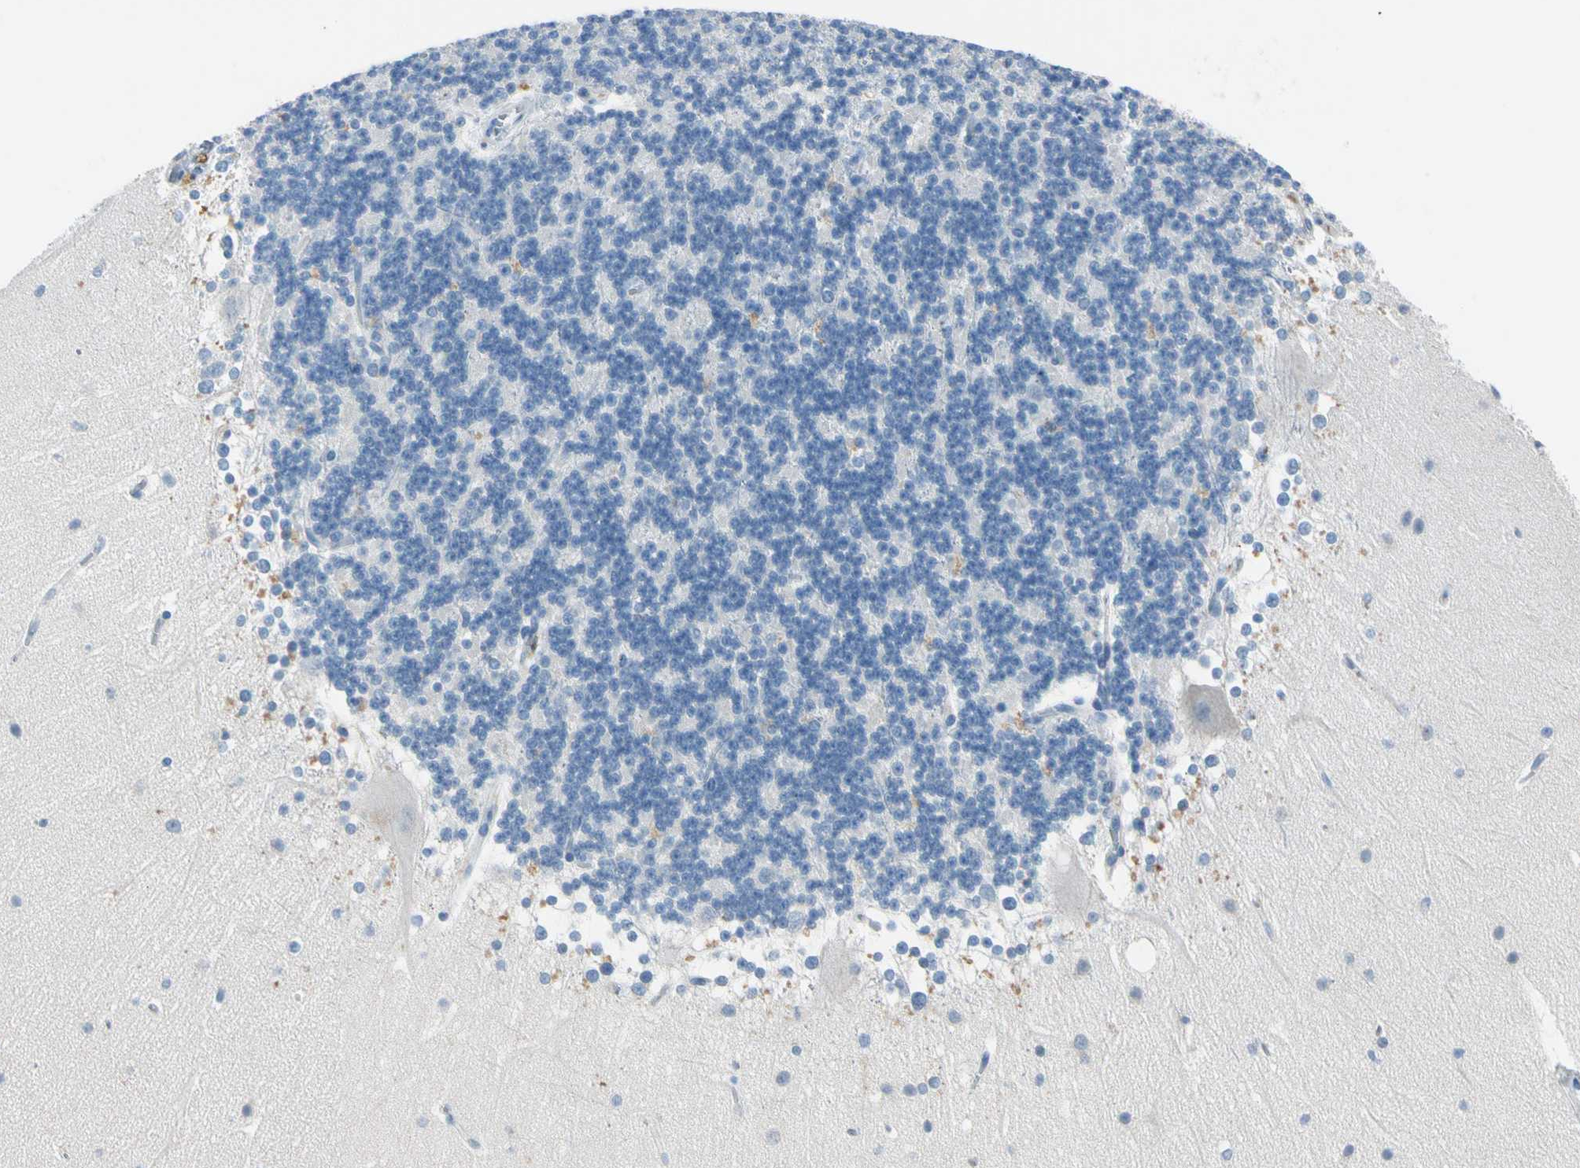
{"staining": {"intensity": "negative", "quantity": "none", "location": "none"}, "tissue": "cerebellum", "cell_type": "Cells in granular layer", "image_type": "normal", "snomed": [{"axis": "morphology", "description": "Normal tissue, NOS"}, {"axis": "topography", "description": "Cerebellum"}], "caption": "High power microscopy image of an immunohistochemistry (IHC) micrograph of unremarkable cerebellum, revealing no significant expression in cells in granular layer.", "gene": "SERPIND1", "patient": {"sex": "female", "age": 19}}